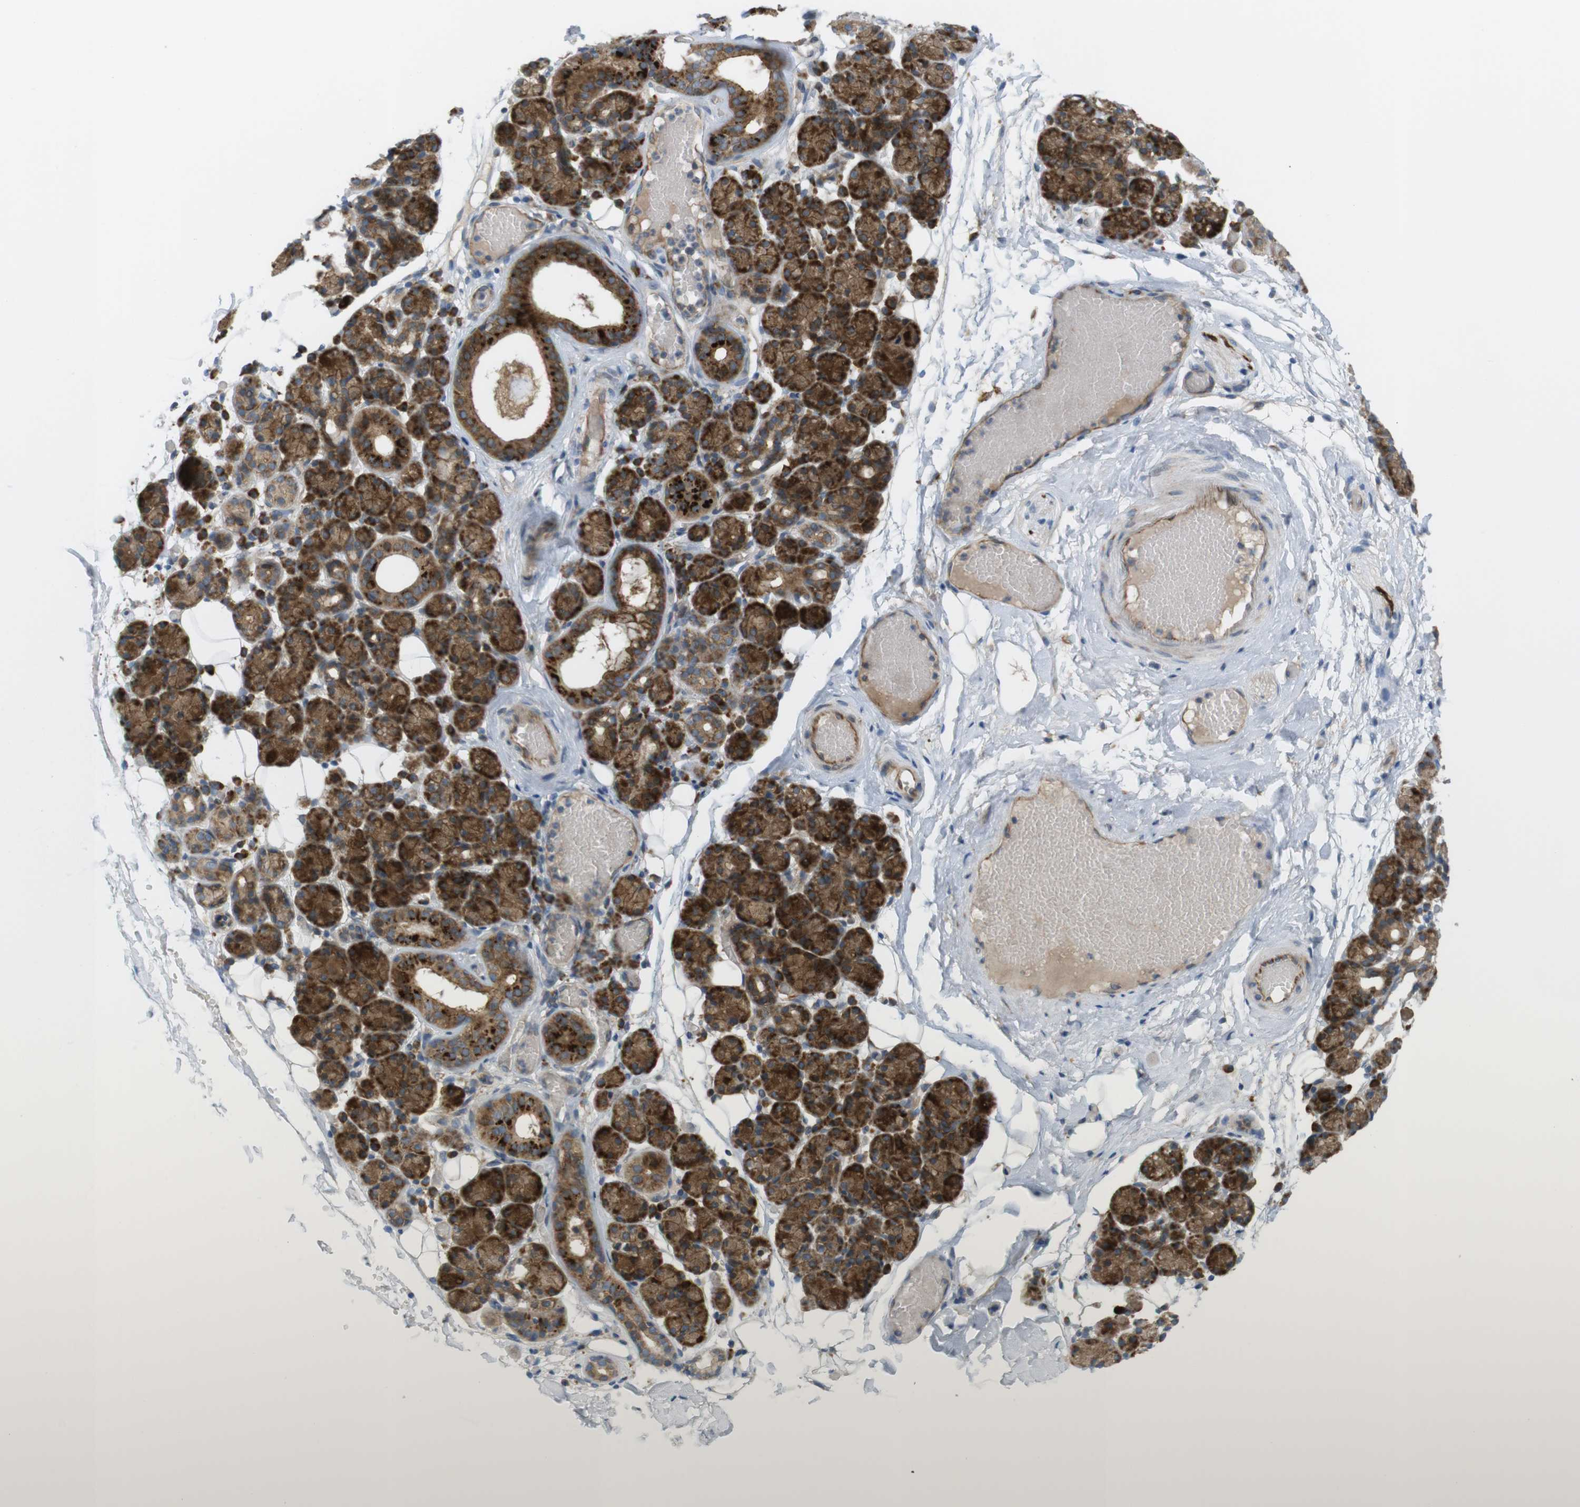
{"staining": {"intensity": "strong", "quantity": ">75%", "location": "cytoplasmic/membranous"}, "tissue": "salivary gland", "cell_type": "Glandular cells", "image_type": "normal", "snomed": [{"axis": "morphology", "description": "Normal tissue, NOS"}, {"axis": "topography", "description": "Salivary gland"}], "caption": "Strong cytoplasmic/membranous protein staining is appreciated in about >75% of glandular cells in salivary gland.", "gene": "GJC3", "patient": {"sex": "male", "age": 63}}